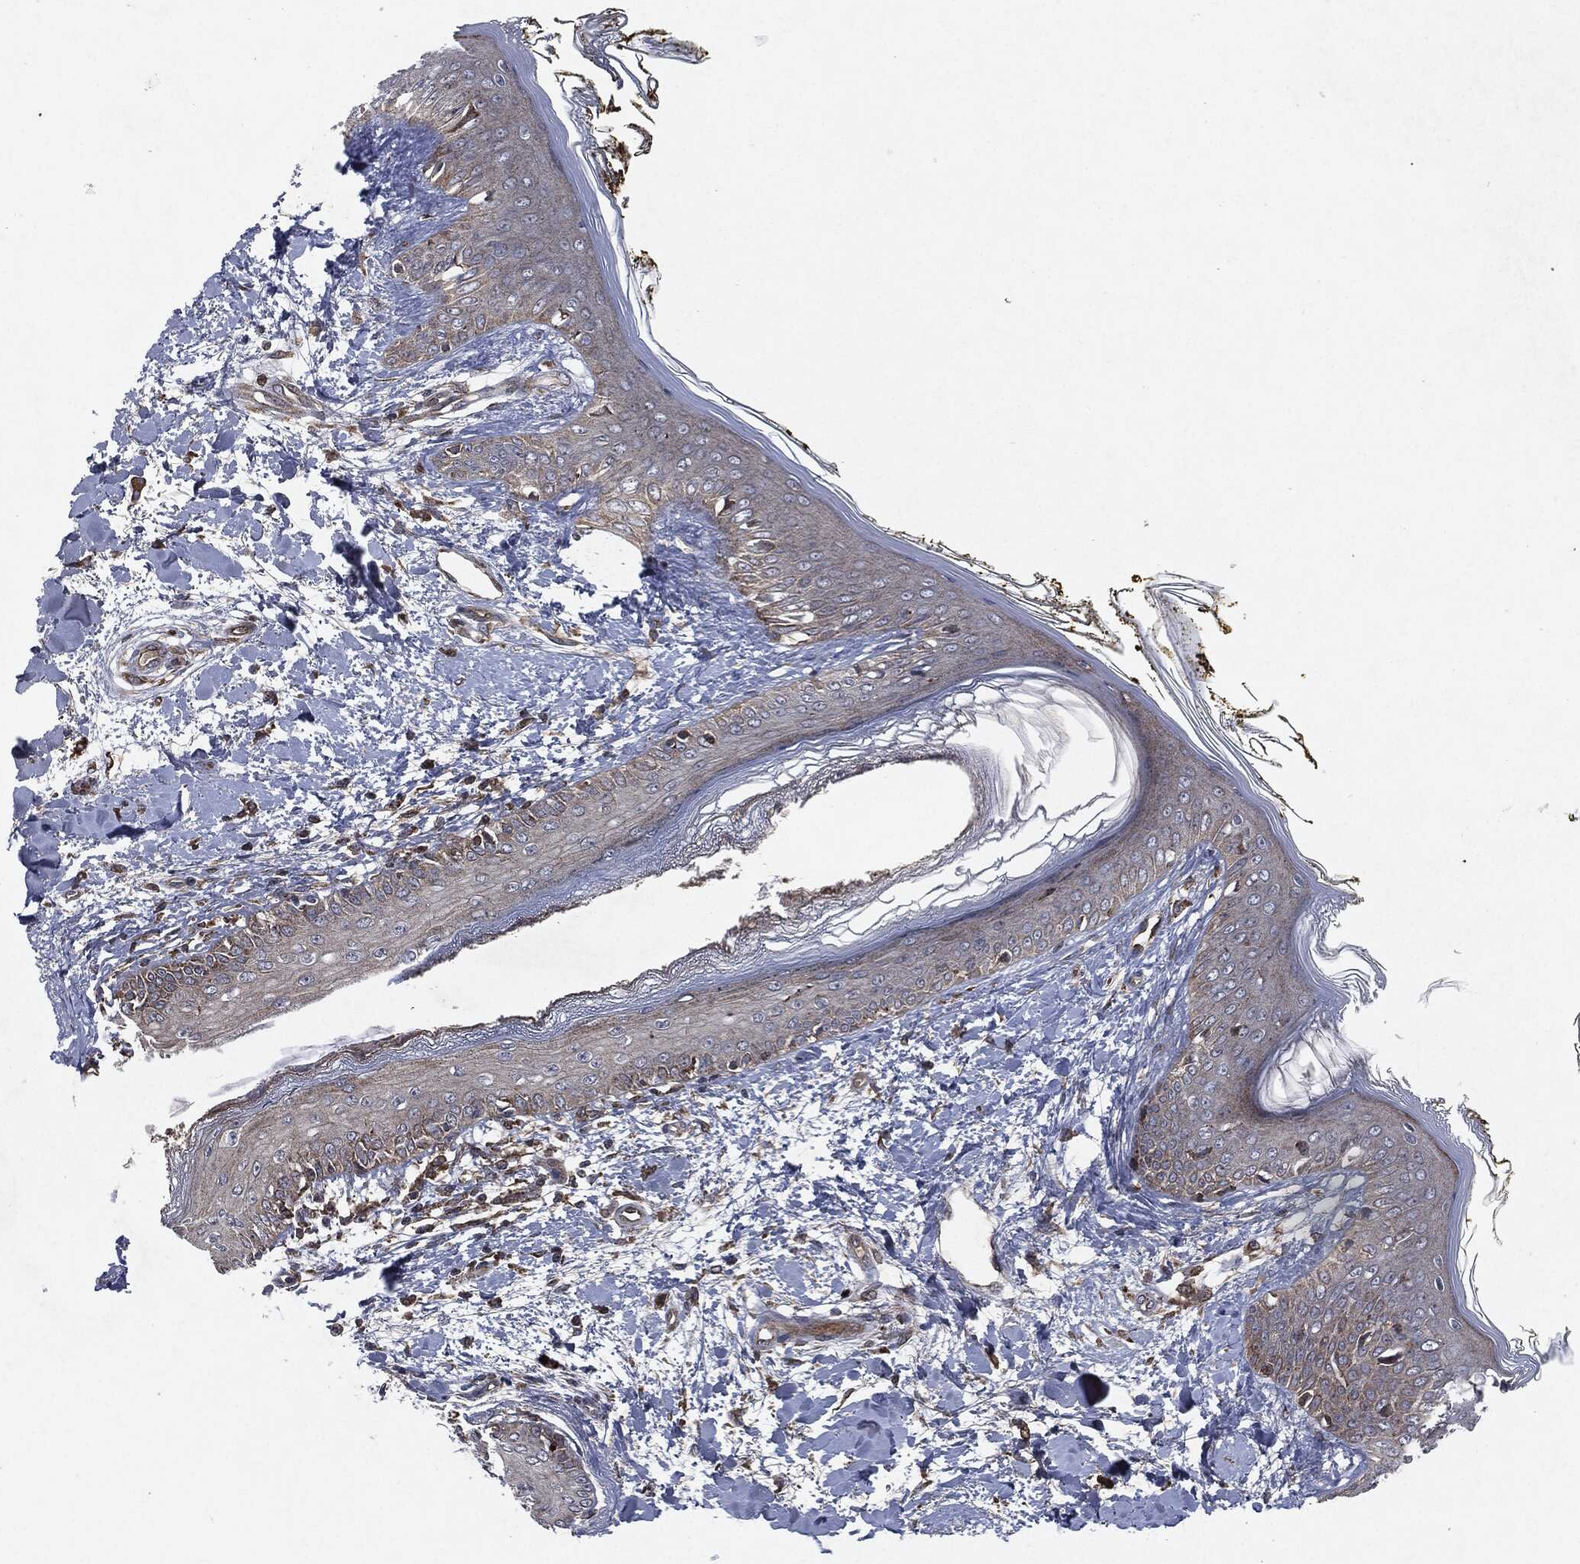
{"staining": {"intensity": "strong", "quantity": ">75%", "location": "cytoplasmic/membranous"}, "tissue": "skin", "cell_type": "Fibroblasts", "image_type": "normal", "snomed": [{"axis": "morphology", "description": "Normal tissue, NOS"}, {"axis": "morphology", "description": "Malignant melanoma, NOS"}, {"axis": "topography", "description": "Skin"}], "caption": "Strong cytoplasmic/membranous protein expression is identified in about >75% of fibroblasts in skin.", "gene": "RAF1", "patient": {"sex": "female", "age": 34}}